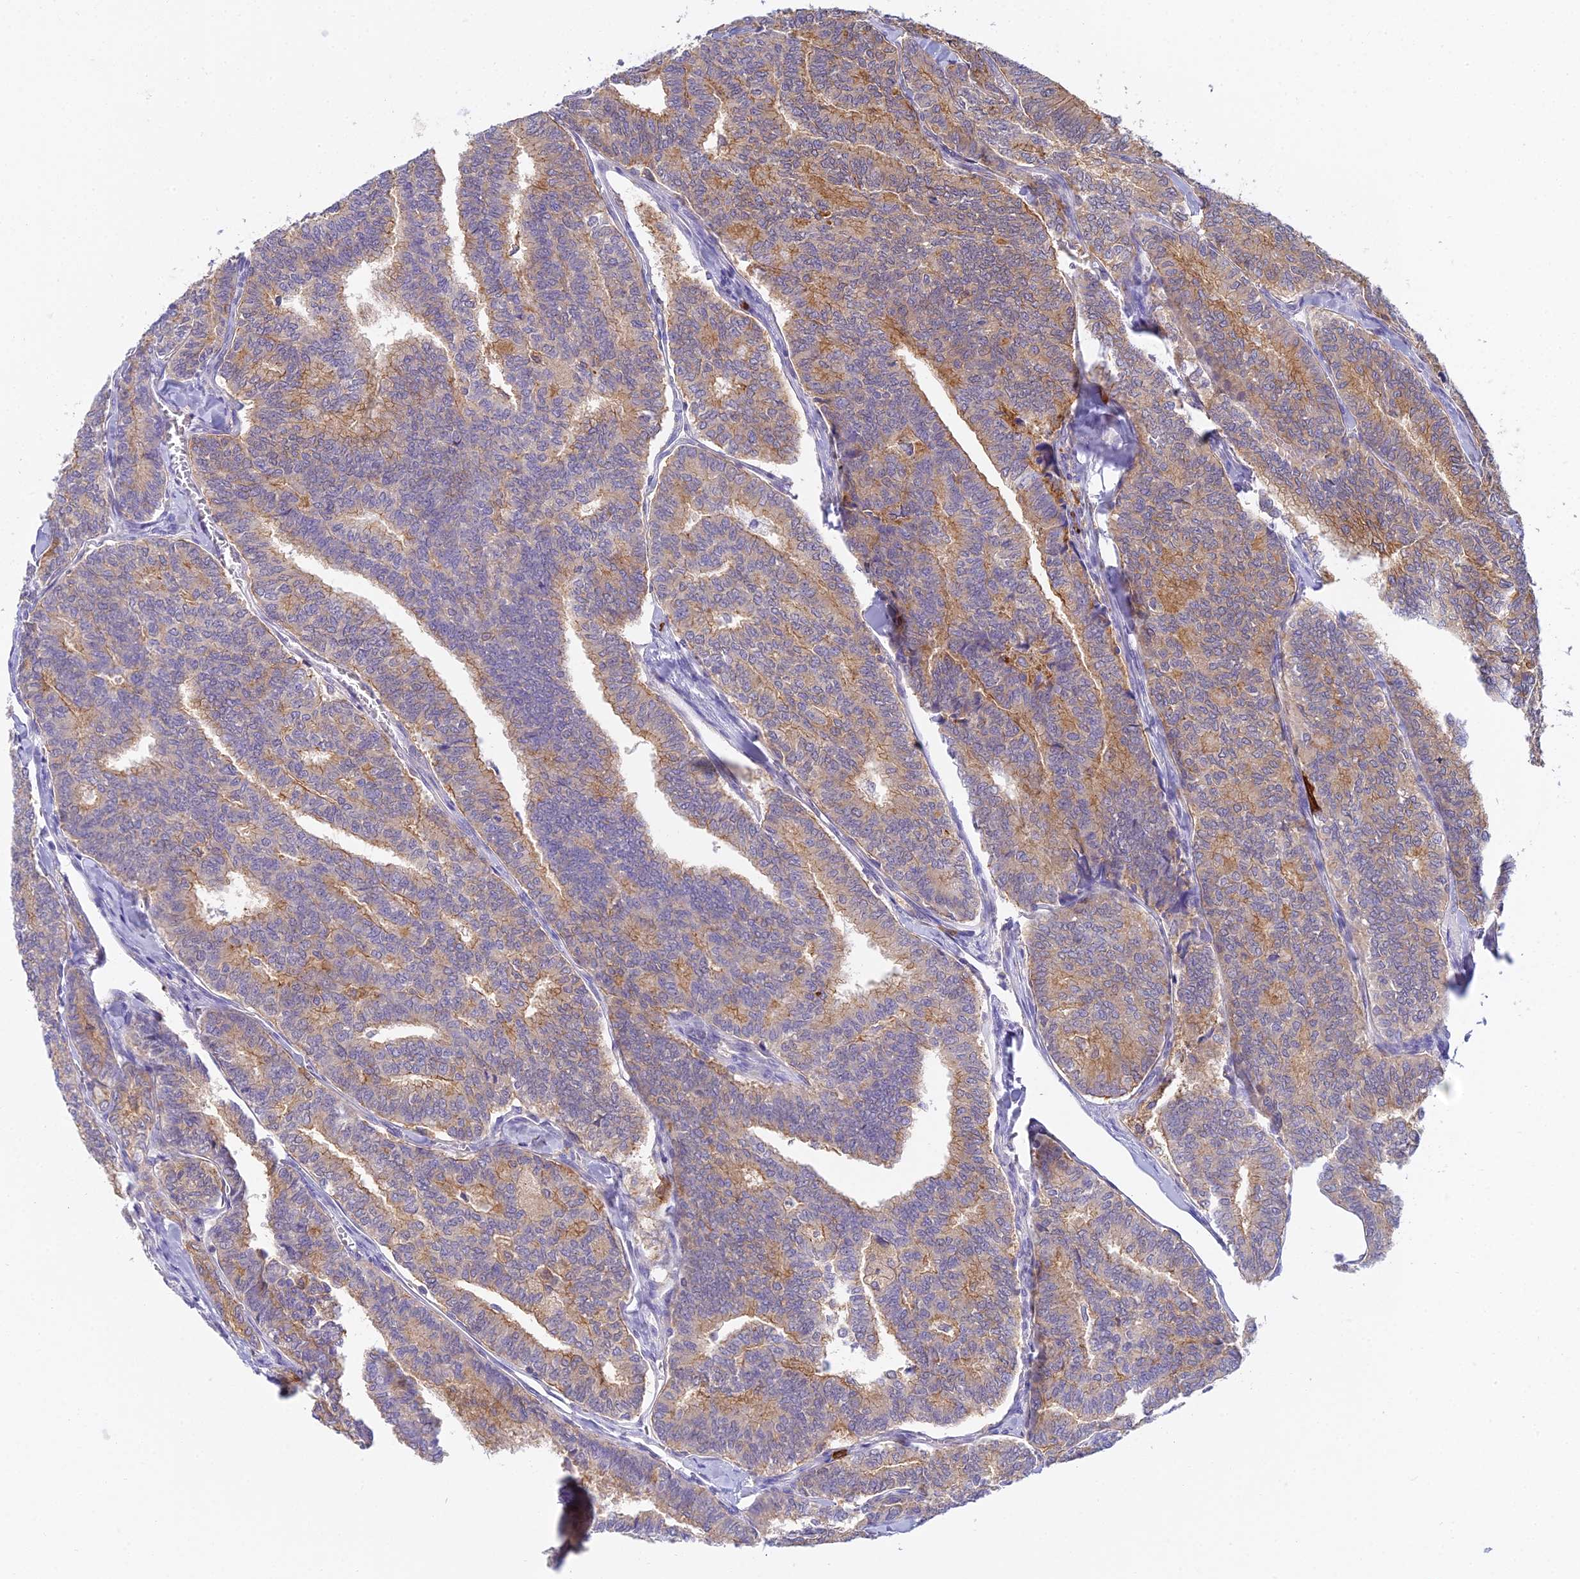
{"staining": {"intensity": "weak", "quantity": "25%-75%", "location": "cytoplasmic/membranous"}, "tissue": "thyroid cancer", "cell_type": "Tumor cells", "image_type": "cancer", "snomed": [{"axis": "morphology", "description": "Papillary adenocarcinoma, NOS"}, {"axis": "topography", "description": "Thyroid gland"}], "caption": "Protein expression analysis of thyroid papillary adenocarcinoma exhibits weak cytoplasmic/membranous expression in approximately 25%-75% of tumor cells. (brown staining indicates protein expression, while blue staining denotes nuclei).", "gene": "UBE2G1", "patient": {"sex": "female", "age": 35}}